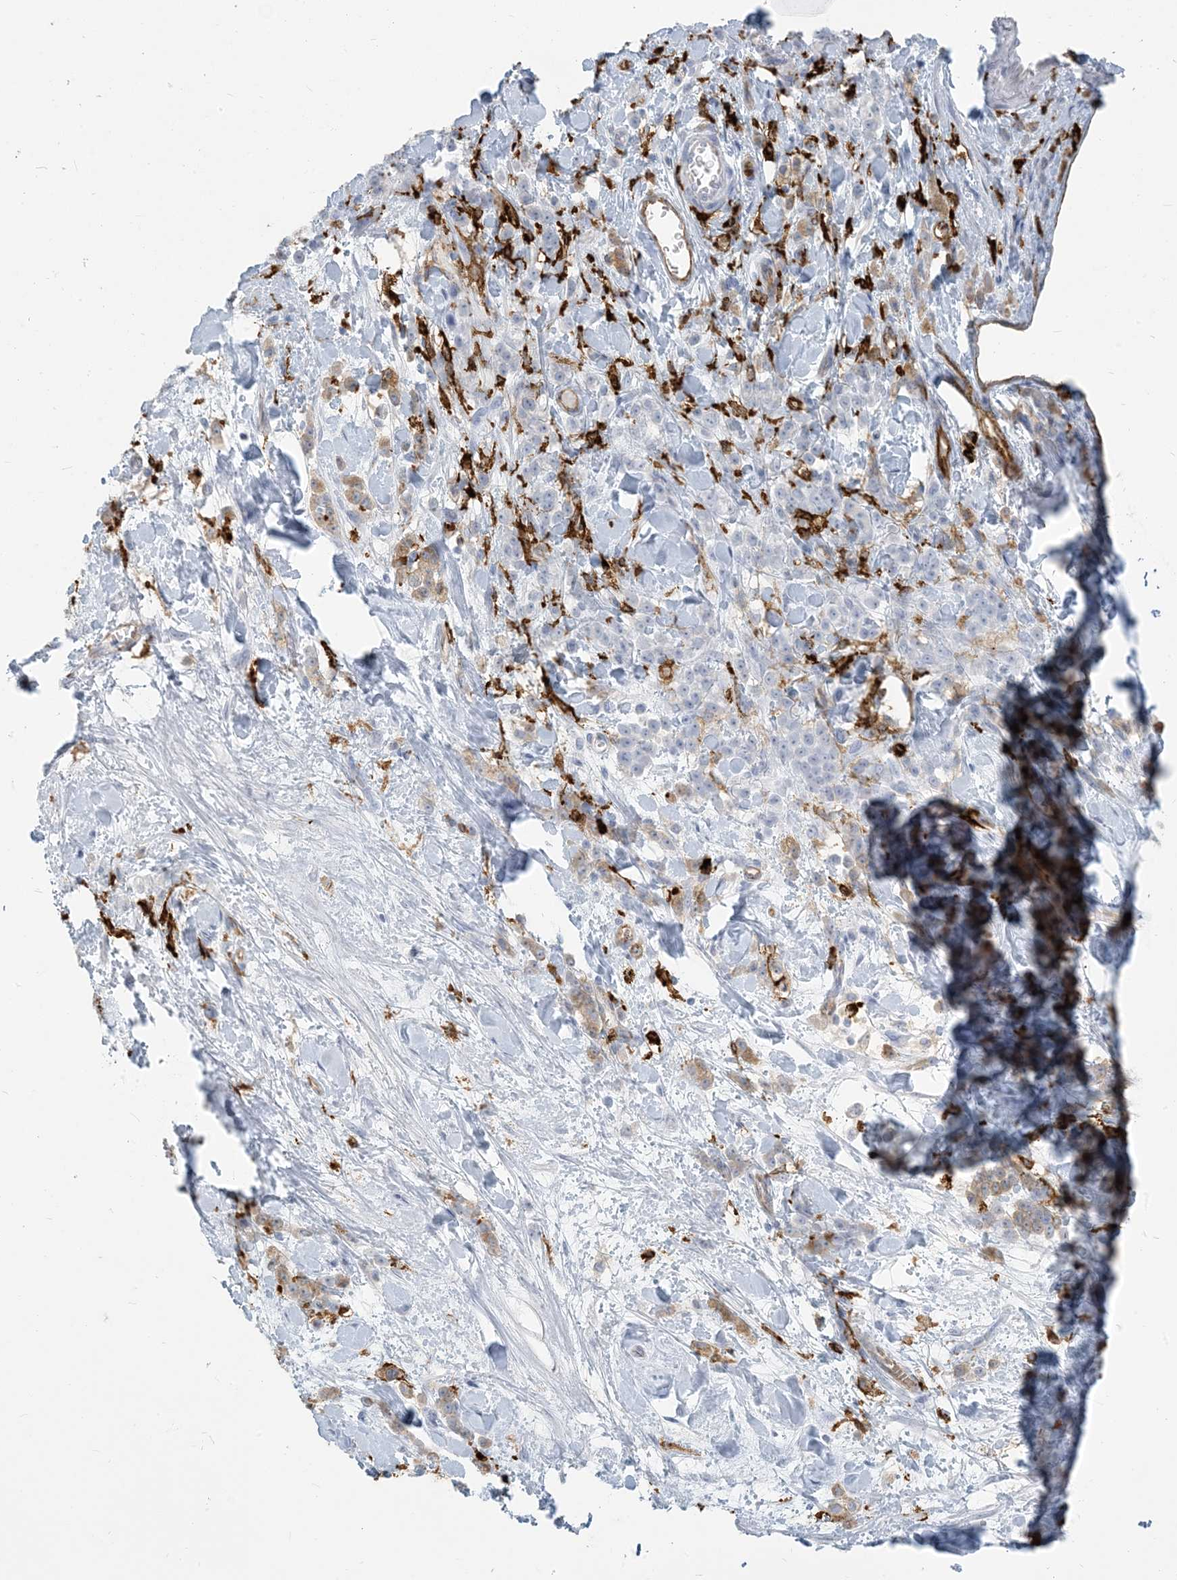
{"staining": {"intensity": "moderate", "quantity": "<25%", "location": "cytoplasmic/membranous"}, "tissue": "stomach cancer", "cell_type": "Tumor cells", "image_type": "cancer", "snomed": [{"axis": "morphology", "description": "Normal tissue, NOS"}, {"axis": "morphology", "description": "Adenocarcinoma, NOS"}, {"axis": "topography", "description": "Stomach"}], "caption": "Tumor cells display moderate cytoplasmic/membranous expression in about <25% of cells in stomach cancer.", "gene": "HLA-DRB1", "patient": {"sex": "male", "age": 82}}